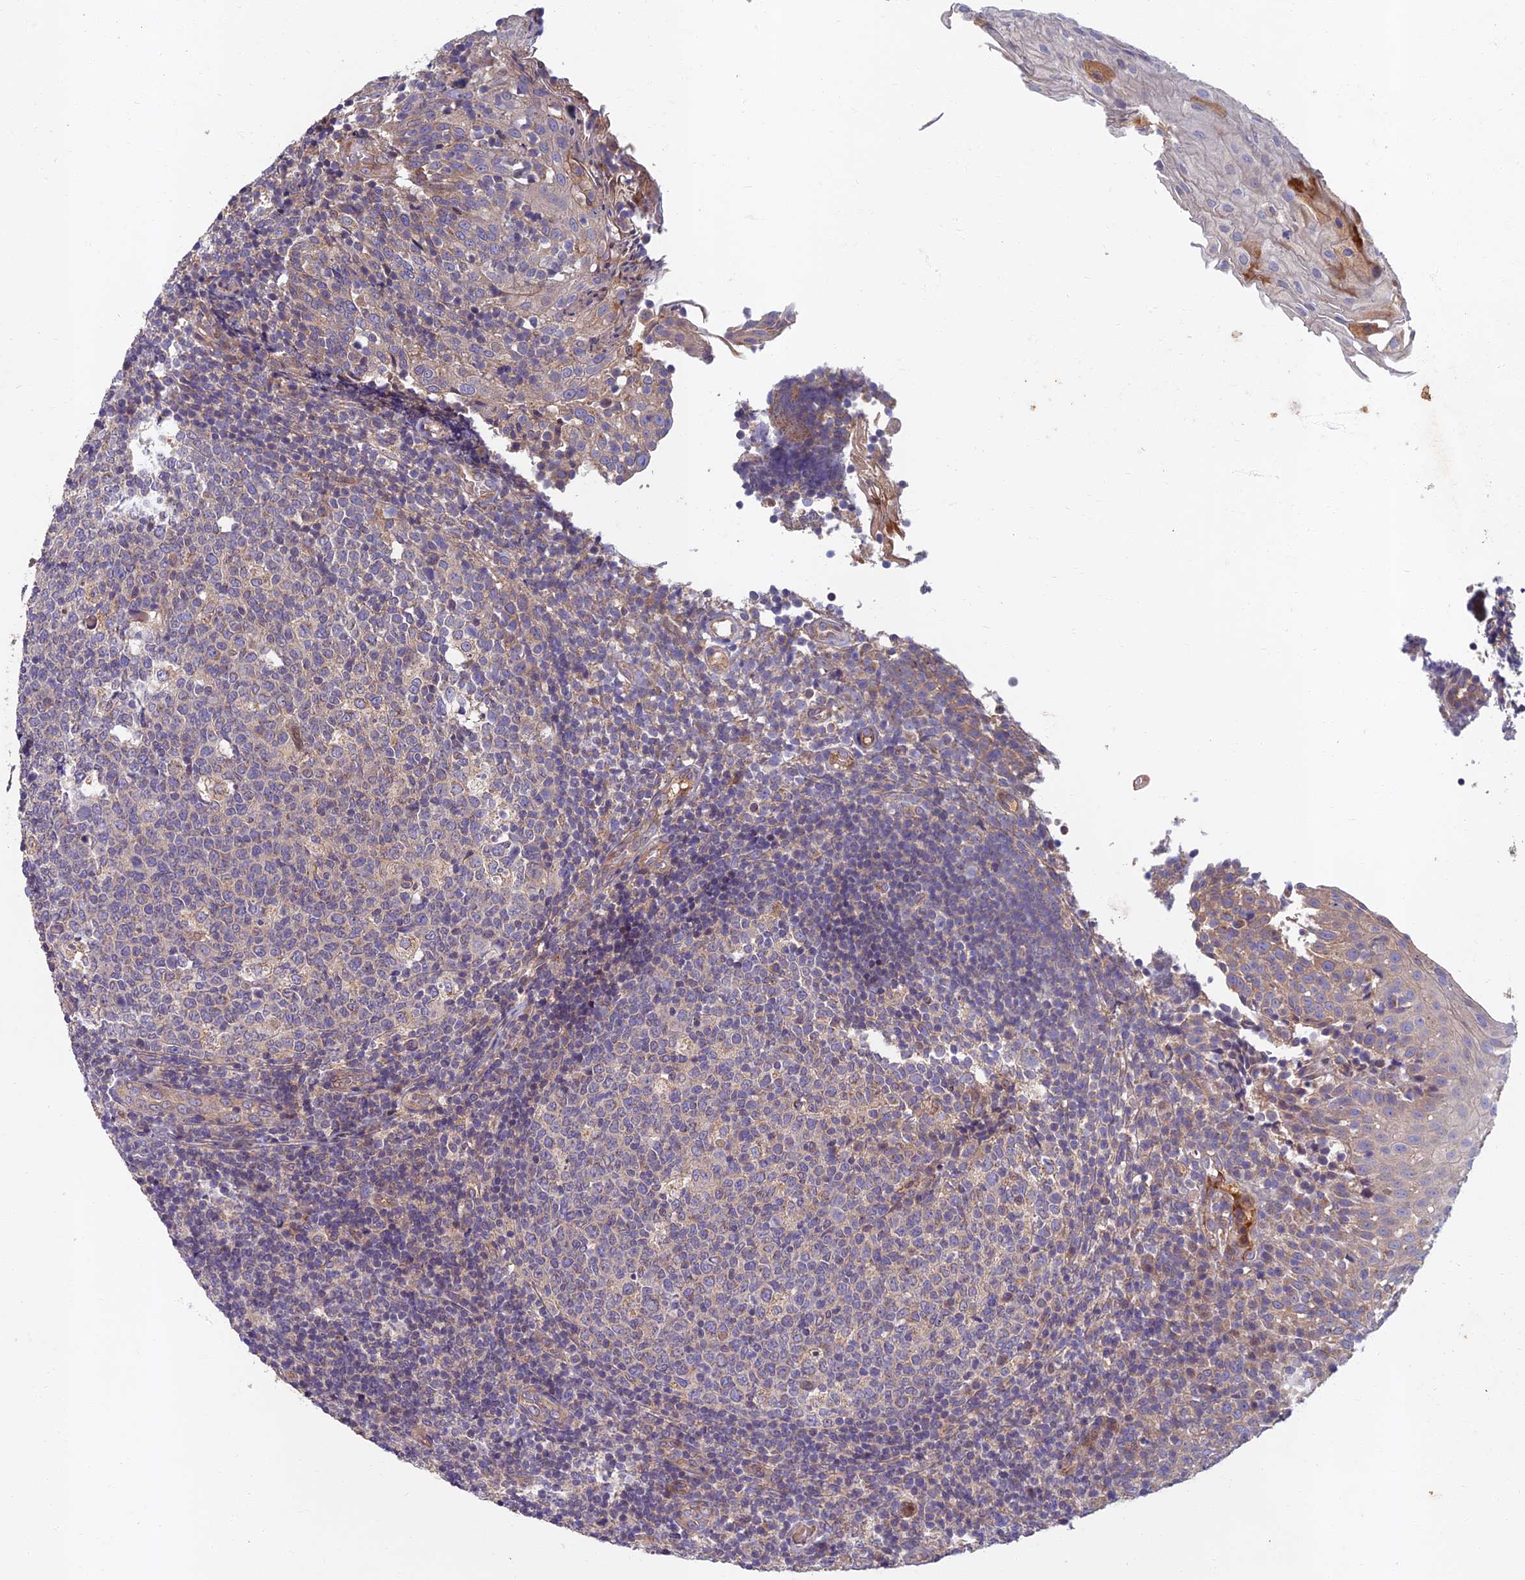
{"staining": {"intensity": "weak", "quantity": "<25%", "location": "cytoplasmic/membranous"}, "tissue": "tonsil", "cell_type": "Germinal center cells", "image_type": "normal", "snomed": [{"axis": "morphology", "description": "Normal tissue, NOS"}, {"axis": "topography", "description": "Tonsil"}], "caption": "Immunohistochemical staining of unremarkable human tonsil reveals no significant staining in germinal center cells. (Brightfield microscopy of DAB IHC at high magnification).", "gene": "SOGA1", "patient": {"sex": "female", "age": 19}}